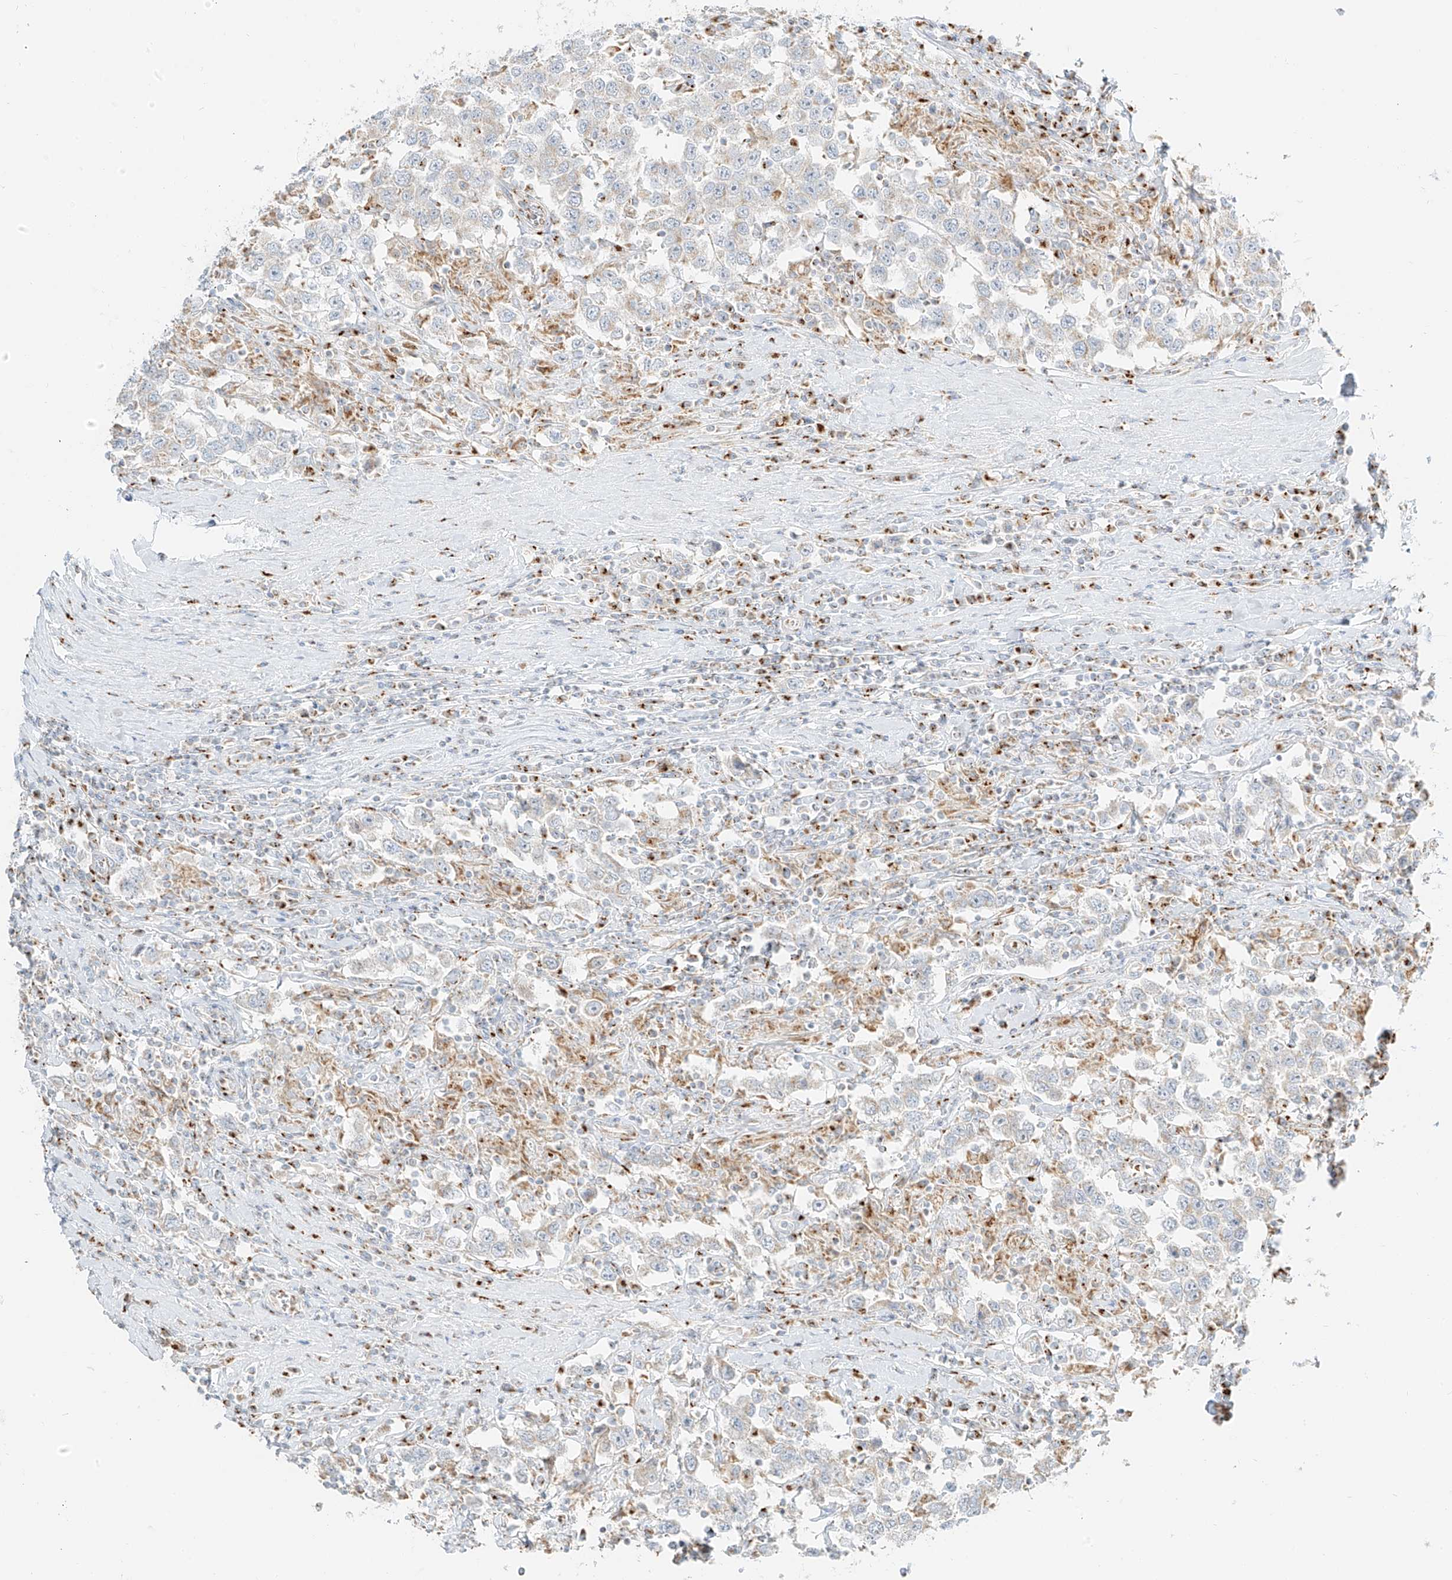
{"staining": {"intensity": "negative", "quantity": "none", "location": "none"}, "tissue": "testis cancer", "cell_type": "Tumor cells", "image_type": "cancer", "snomed": [{"axis": "morphology", "description": "Seminoma, NOS"}, {"axis": "topography", "description": "Testis"}], "caption": "Immunohistochemistry histopathology image of neoplastic tissue: testis cancer (seminoma) stained with DAB (3,3'-diaminobenzidine) demonstrates no significant protein expression in tumor cells. The staining is performed using DAB (3,3'-diaminobenzidine) brown chromogen with nuclei counter-stained in using hematoxylin.", "gene": "TMEM87B", "patient": {"sex": "male", "age": 41}}